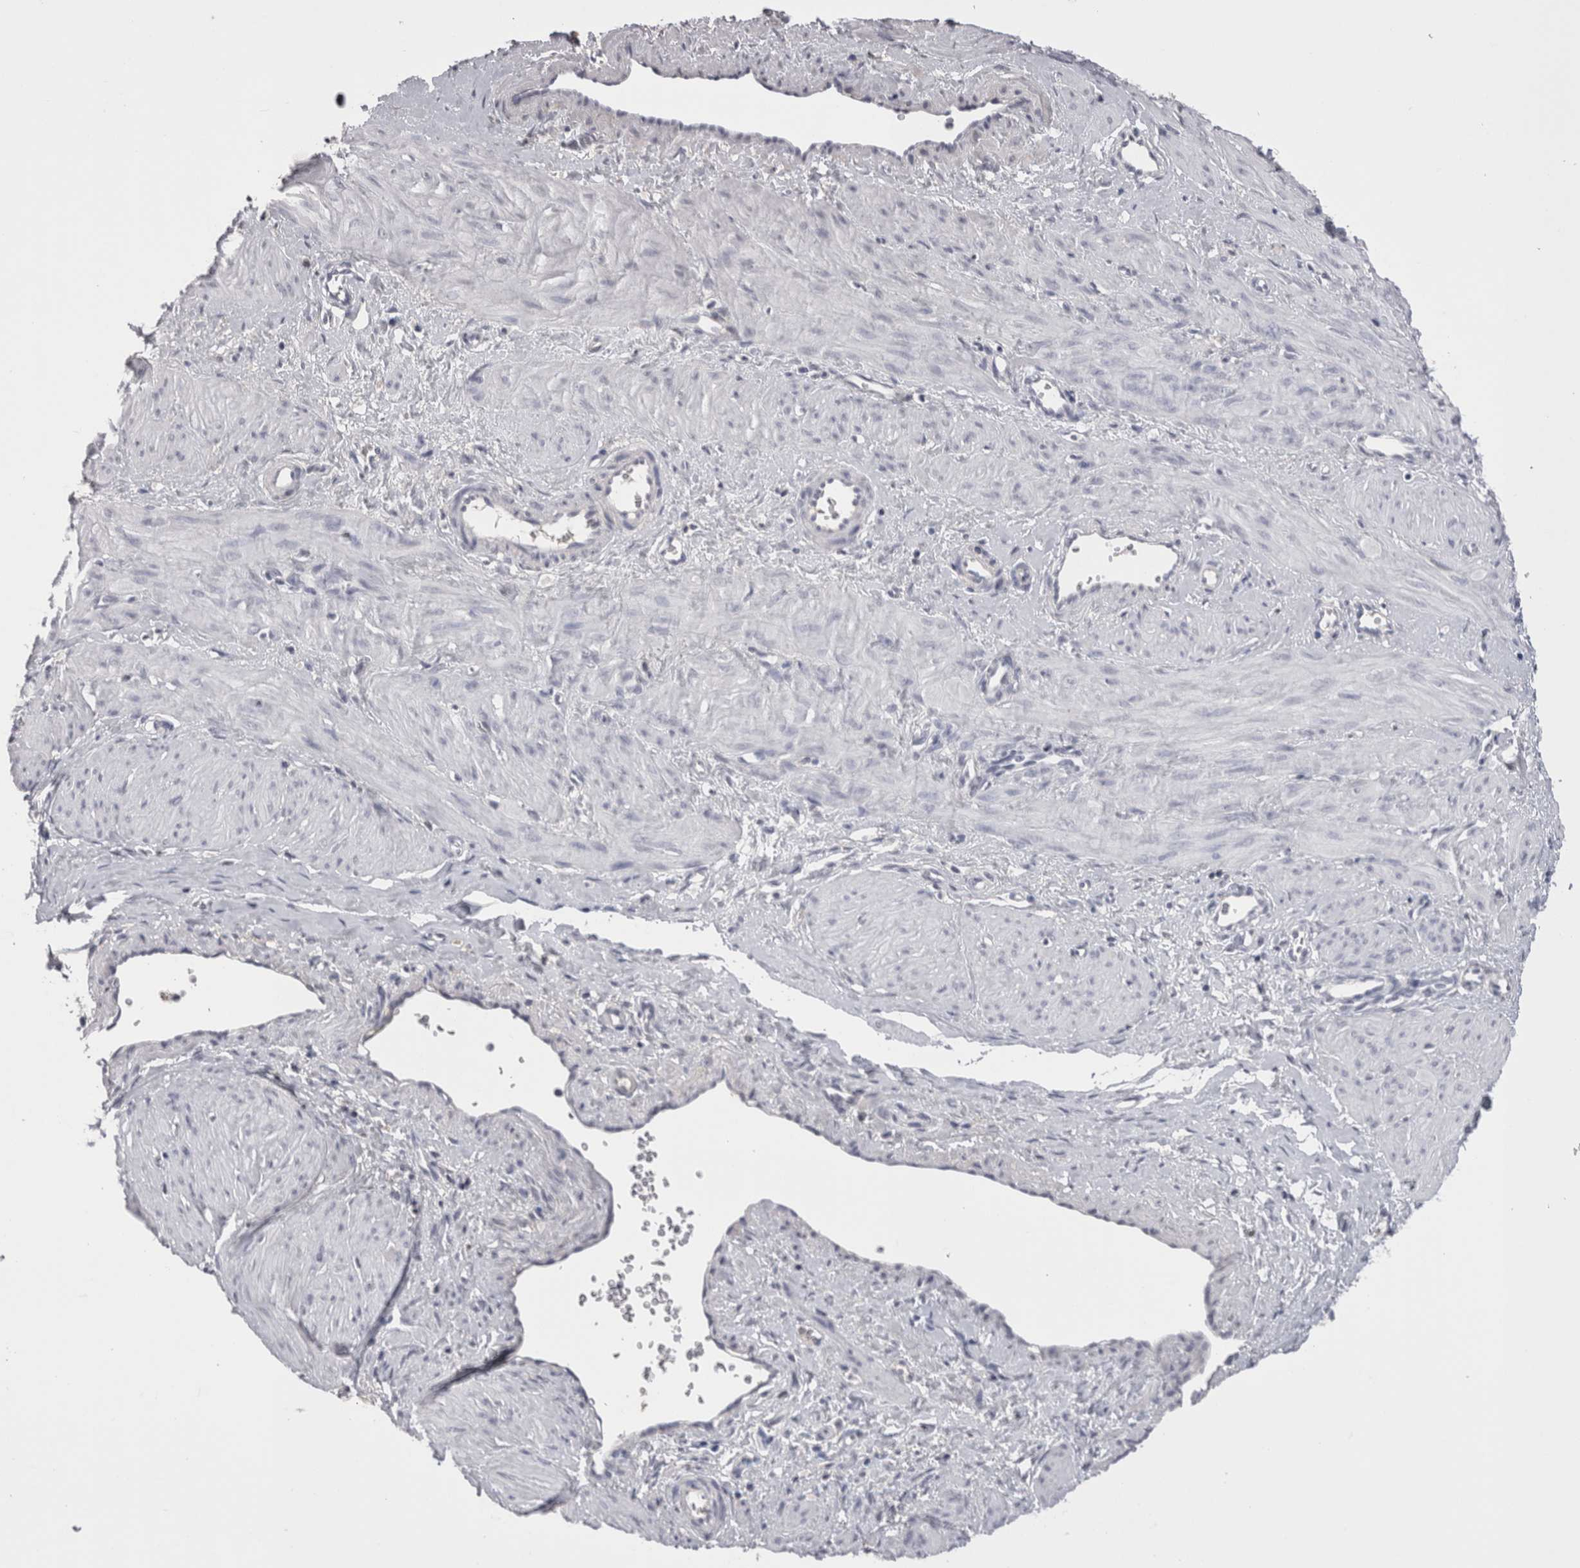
{"staining": {"intensity": "negative", "quantity": "none", "location": "none"}, "tissue": "smooth muscle", "cell_type": "Smooth muscle cells", "image_type": "normal", "snomed": [{"axis": "morphology", "description": "Normal tissue, NOS"}, {"axis": "topography", "description": "Endometrium"}], "caption": "This is an IHC micrograph of benign smooth muscle. There is no staining in smooth muscle cells.", "gene": "CDHR5", "patient": {"sex": "female", "age": 33}}